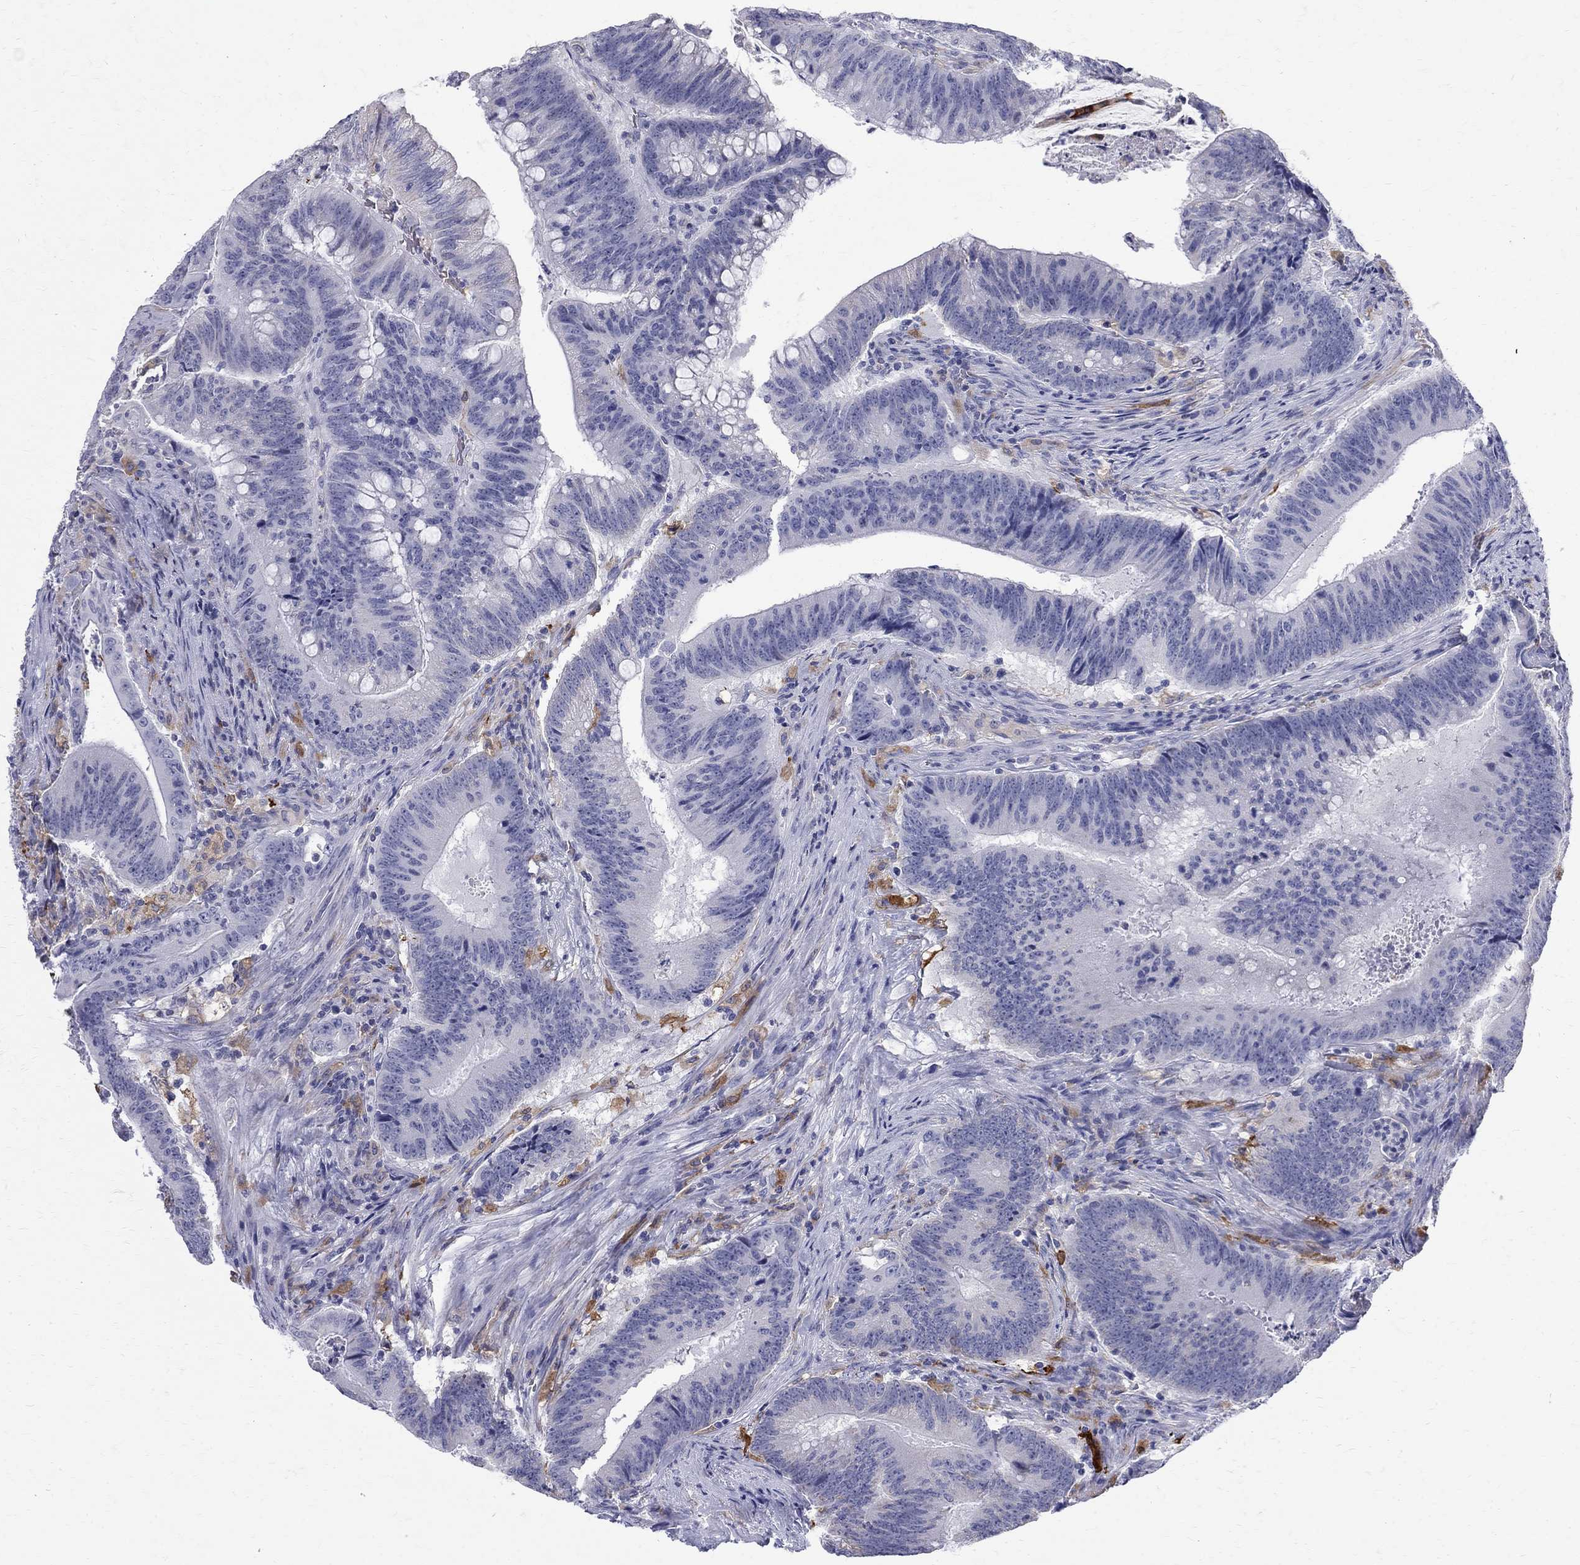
{"staining": {"intensity": "negative", "quantity": "none", "location": "none"}, "tissue": "colorectal cancer", "cell_type": "Tumor cells", "image_type": "cancer", "snomed": [{"axis": "morphology", "description": "Adenocarcinoma, NOS"}, {"axis": "topography", "description": "Colon"}], "caption": "High magnification brightfield microscopy of colorectal cancer stained with DAB (brown) and counterstained with hematoxylin (blue): tumor cells show no significant positivity. Nuclei are stained in blue.", "gene": "AGER", "patient": {"sex": "female", "age": 87}}